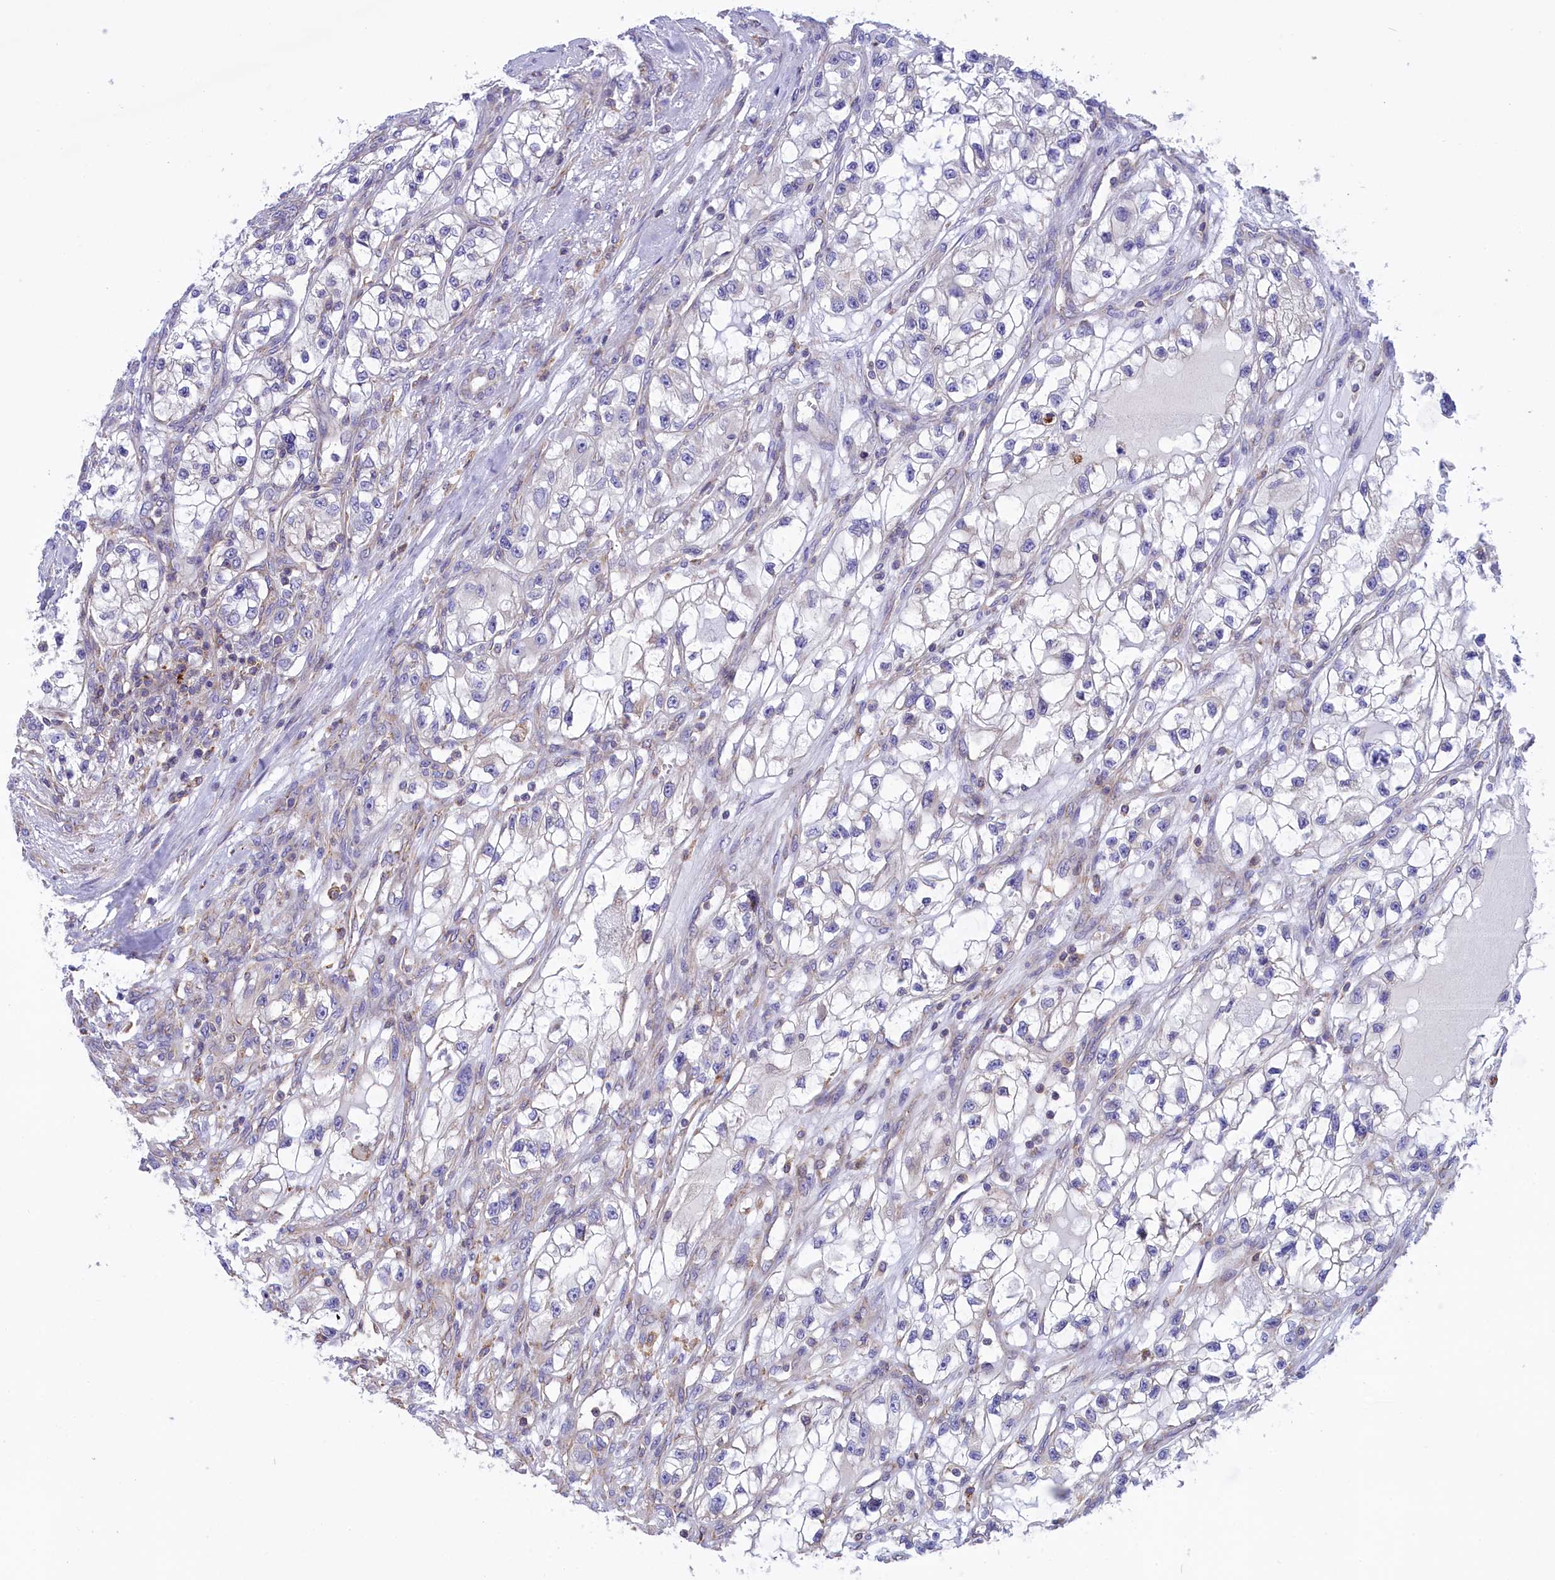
{"staining": {"intensity": "negative", "quantity": "none", "location": "none"}, "tissue": "renal cancer", "cell_type": "Tumor cells", "image_type": "cancer", "snomed": [{"axis": "morphology", "description": "Adenocarcinoma, NOS"}, {"axis": "topography", "description": "Kidney"}], "caption": "DAB (3,3'-diaminobenzidine) immunohistochemical staining of adenocarcinoma (renal) demonstrates no significant expression in tumor cells.", "gene": "CORO7-PAM16", "patient": {"sex": "female", "age": 57}}